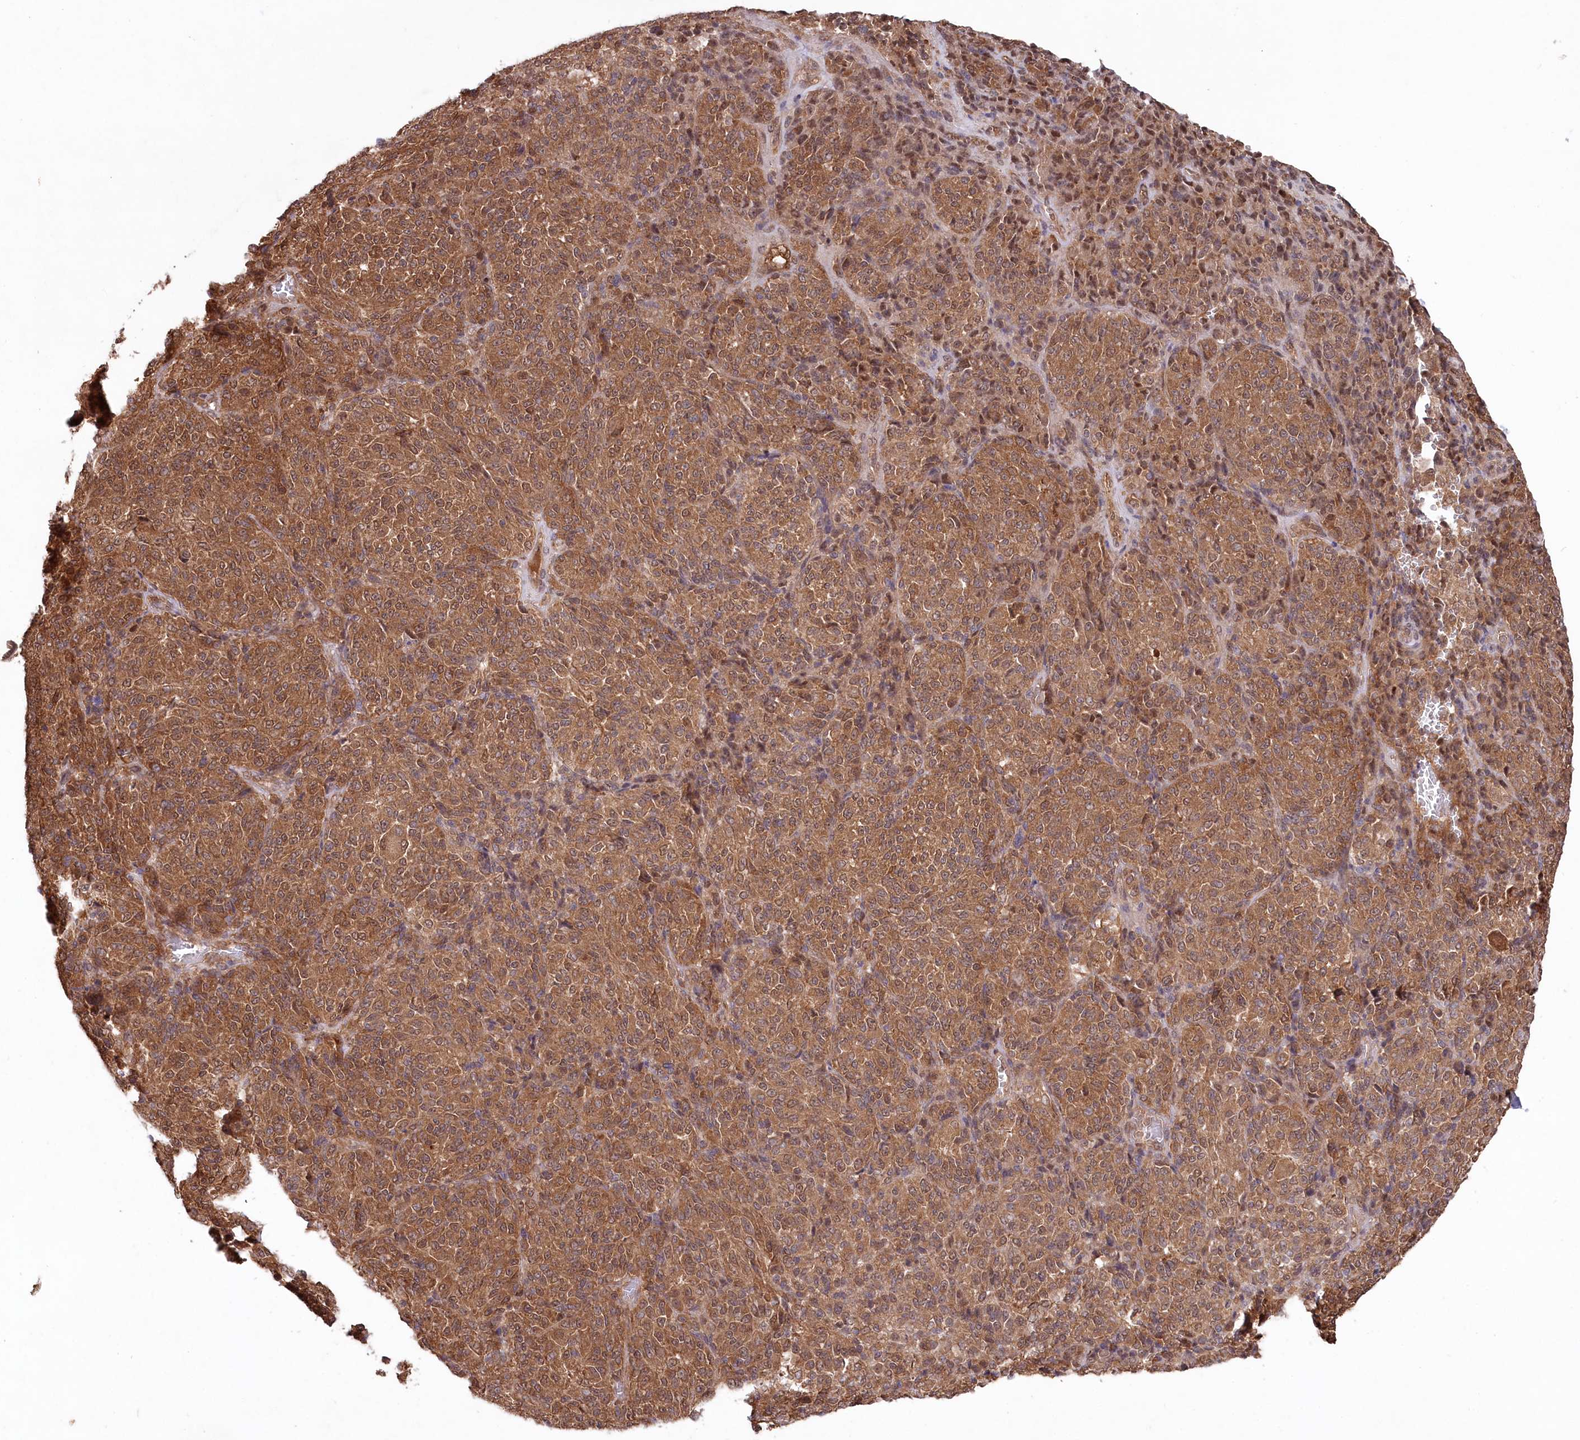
{"staining": {"intensity": "strong", "quantity": ">75%", "location": "cytoplasmic/membranous"}, "tissue": "melanoma", "cell_type": "Tumor cells", "image_type": "cancer", "snomed": [{"axis": "morphology", "description": "Malignant melanoma, Metastatic site"}, {"axis": "topography", "description": "Brain"}], "caption": "Protein staining of malignant melanoma (metastatic site) tissue exhibits strong cytoplasmic/membranous positivity in about >75% of tumor cells.", "gene": "PSMA1", "patient": {"sex": "female", "age": 56}}